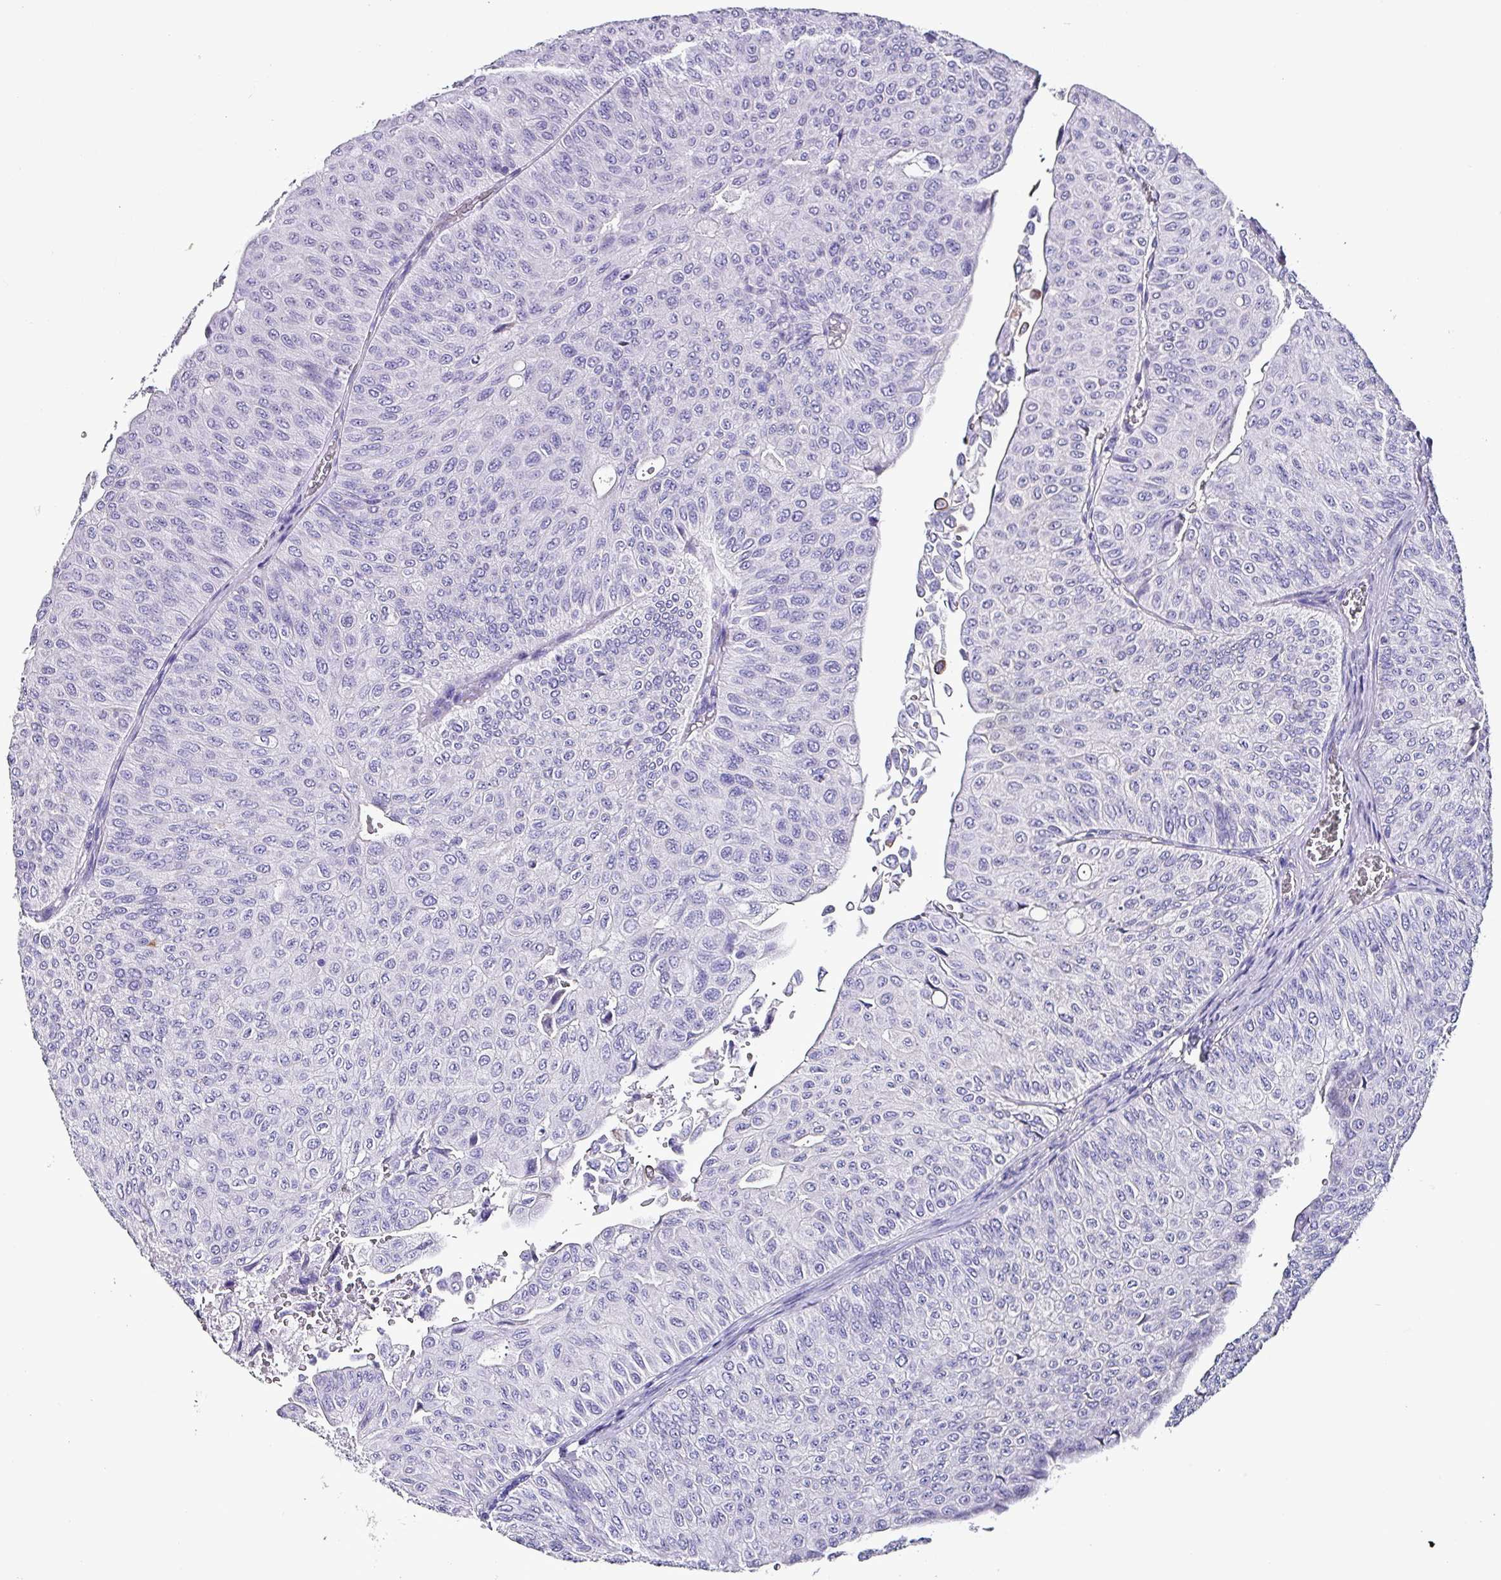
{"staining": {"intensity": "negative", "quantity": "none", "location": "none"}, "tissue": "urothelial cancer", "cell_type": "Tumor cells", "image_type": "cancer", "snomed": [{"axis": "morphology", "description": "Urothelial carcinoma, NOS"}, {"axis": "topography", "description": "Urinary bladder"}], "caption": "A high-resolution photomicrograph shows IHC staining of transitional cell carcinoma, which shows no significant staining in tumor cells.", "gene": "KRT6C", "patient": {"sex": "male", "age": 59}}